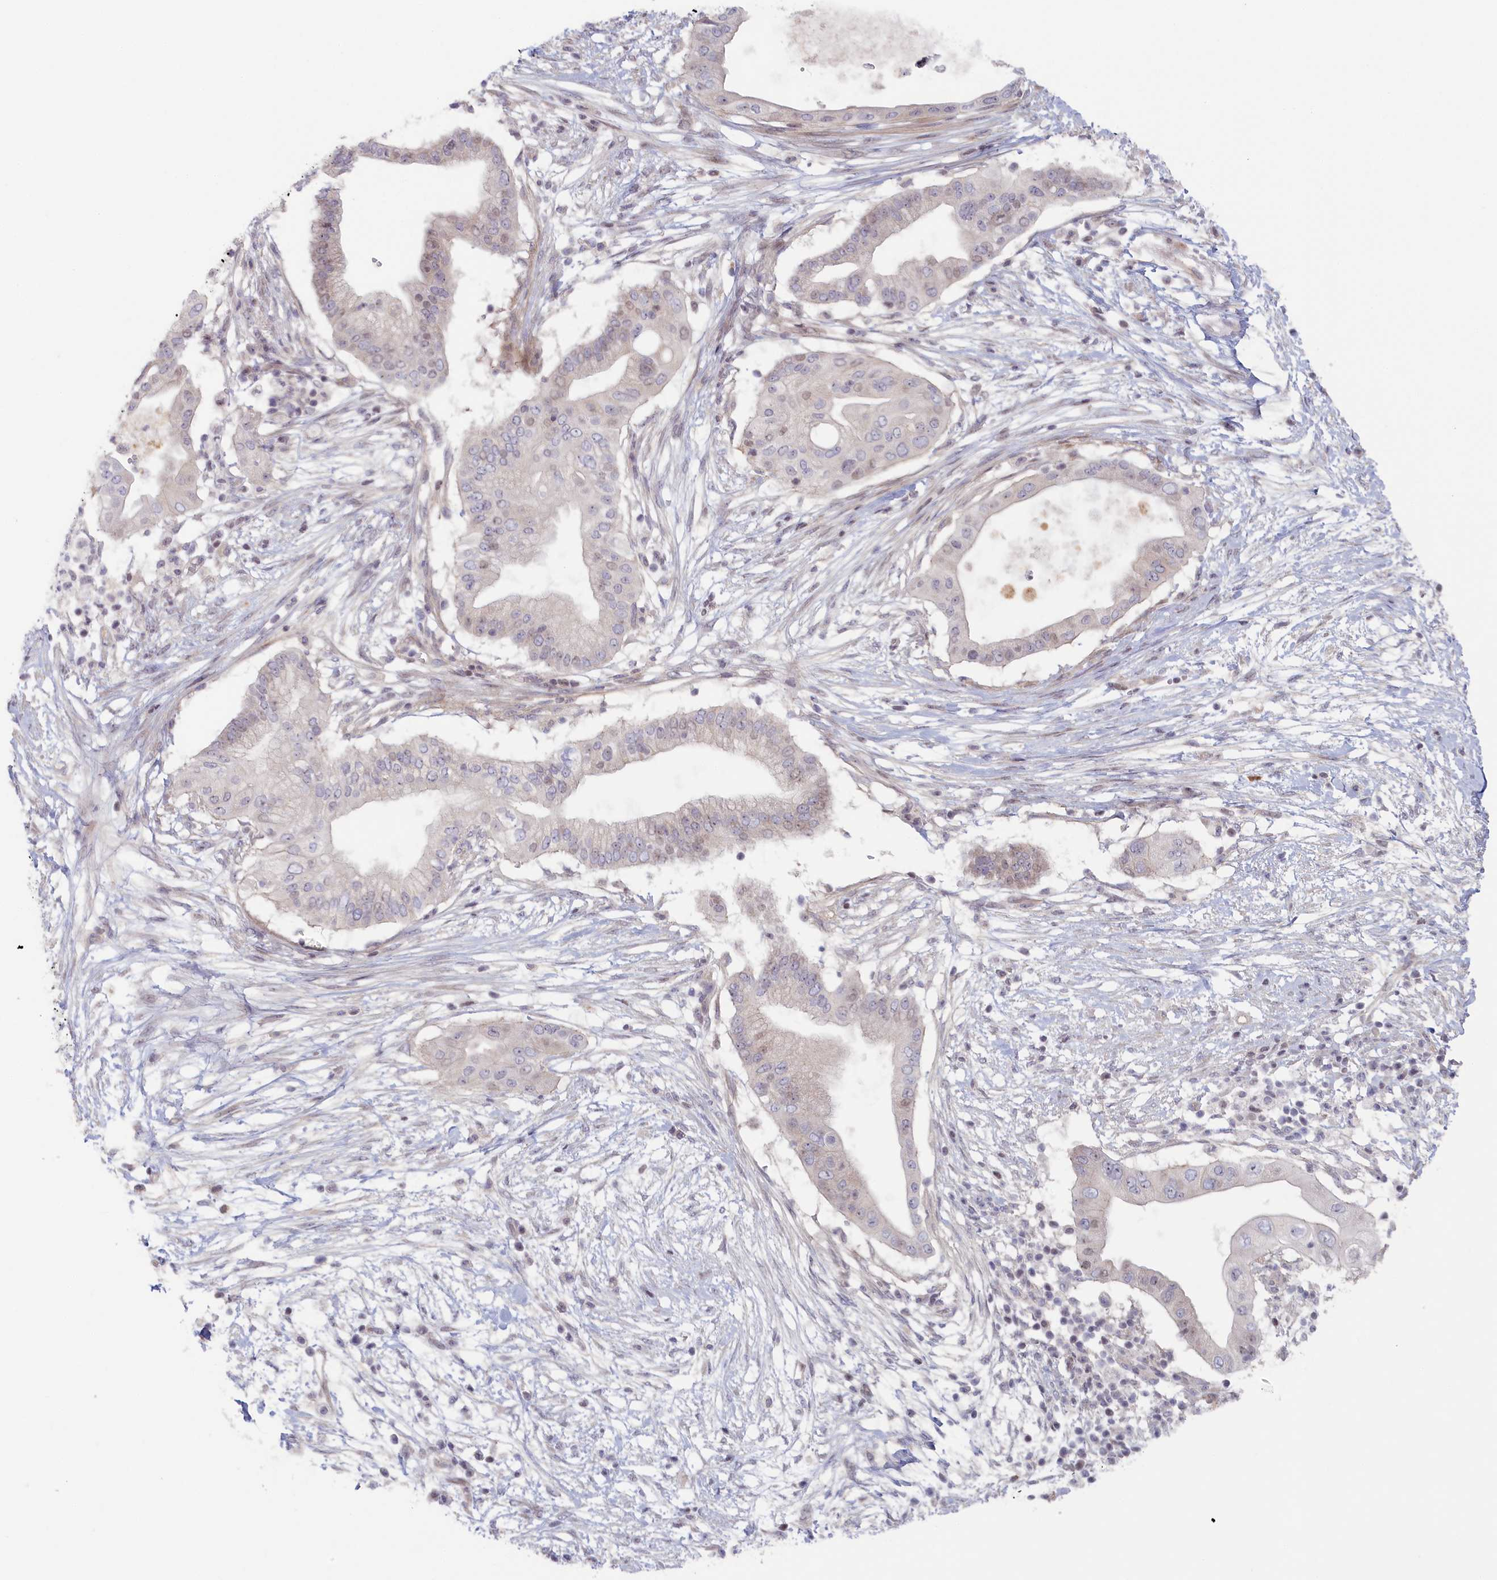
{"staining": {"intensity": "weak", "quantity": "<25%", "location": "nuclear"}, "tissue": "pancreatic cancer", "cell_type": "Tumor cells", "image_type": "cancer", "snomed": [{"axis": "morphology", "description": "Adenocarcinoma, NOS"}, {"axis": "topography", "description": "Pancreas"}], "caption": "Tumor cells are negative for protein expression in human pancreatic adenocarcinoma.", "gene": "INTS4", "patient": {"sex": "male", "age": 68}}